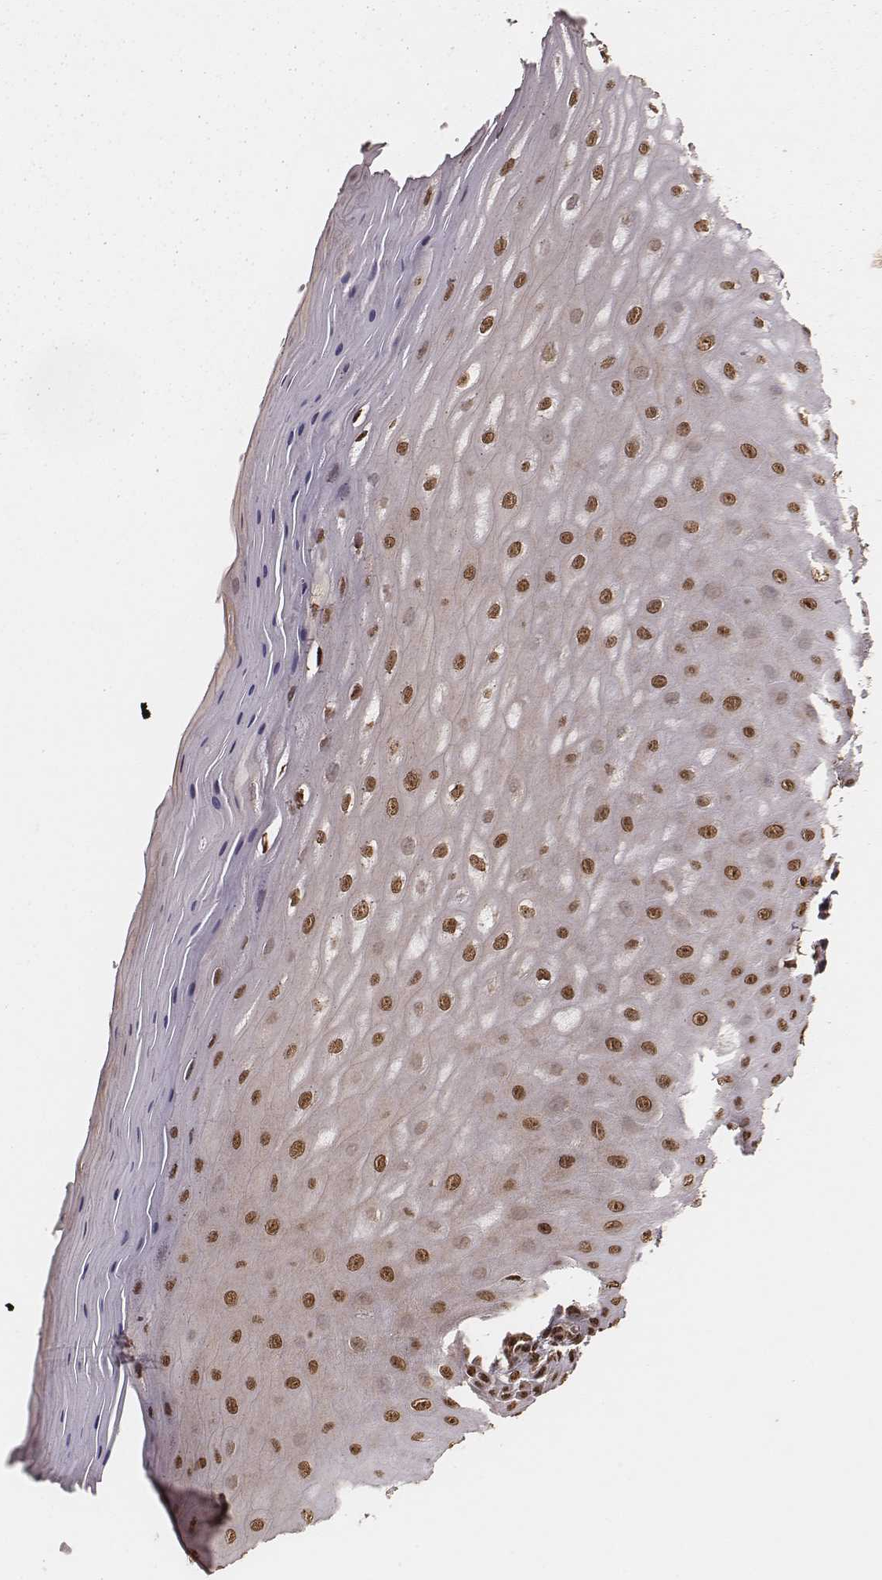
{"staining": {"intensity": "moderate", "quantity": ">75%", "location": "nuclear"}, "tissue": "vagina", "cell_type": "Squamous epithelial cells", "image_type": "normal", "snomed": [{"axis": "morphology", "description": "Normal tissue, NOS"}, {"axis": "topography", "description": "Vagina"}], "caption": "A high-resolution photomicrograph shows immunohistochemistry (IHC) staining of unremarkable vagina, which demonstrates moderate nuclear expression in about >75% of squamous epithelial cells. The staining was performed using DAB, with brown indicating positive protein expression. Nuclei are stained blue with hematoxylin.", "gene": "NFX1", "patient": {"sex": "female", "age": 83}}